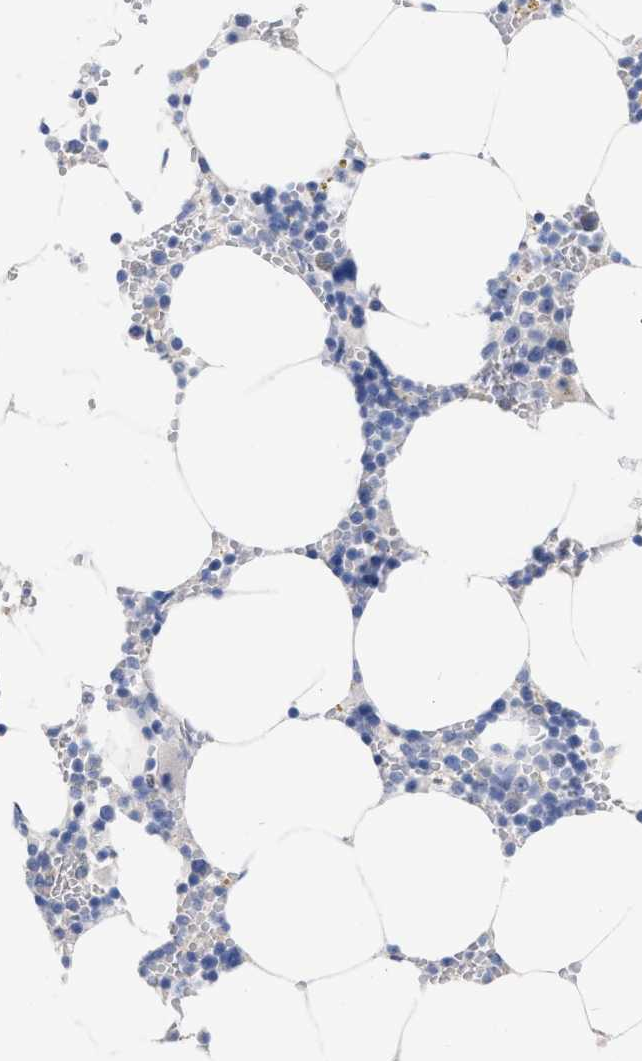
{"staining": {"intensity": "weak", "quantity": "<25%", "location": "cytoplasmic/membranous"}, "tissue": "bone marrow", "cell_type": "Hematopoietic cells", "image_type": "normal", "snomed": [{"axis": "morphology", "description": "Normal tissue, NOS"}, {"axis": "topography", "description": "Bone marrow"}], "caption": "Hematopoietic cells show no significant protein expression in benign bone marrow.", "gene": "HAPLN1", "patient": {"sex": "male", "age": 70}}